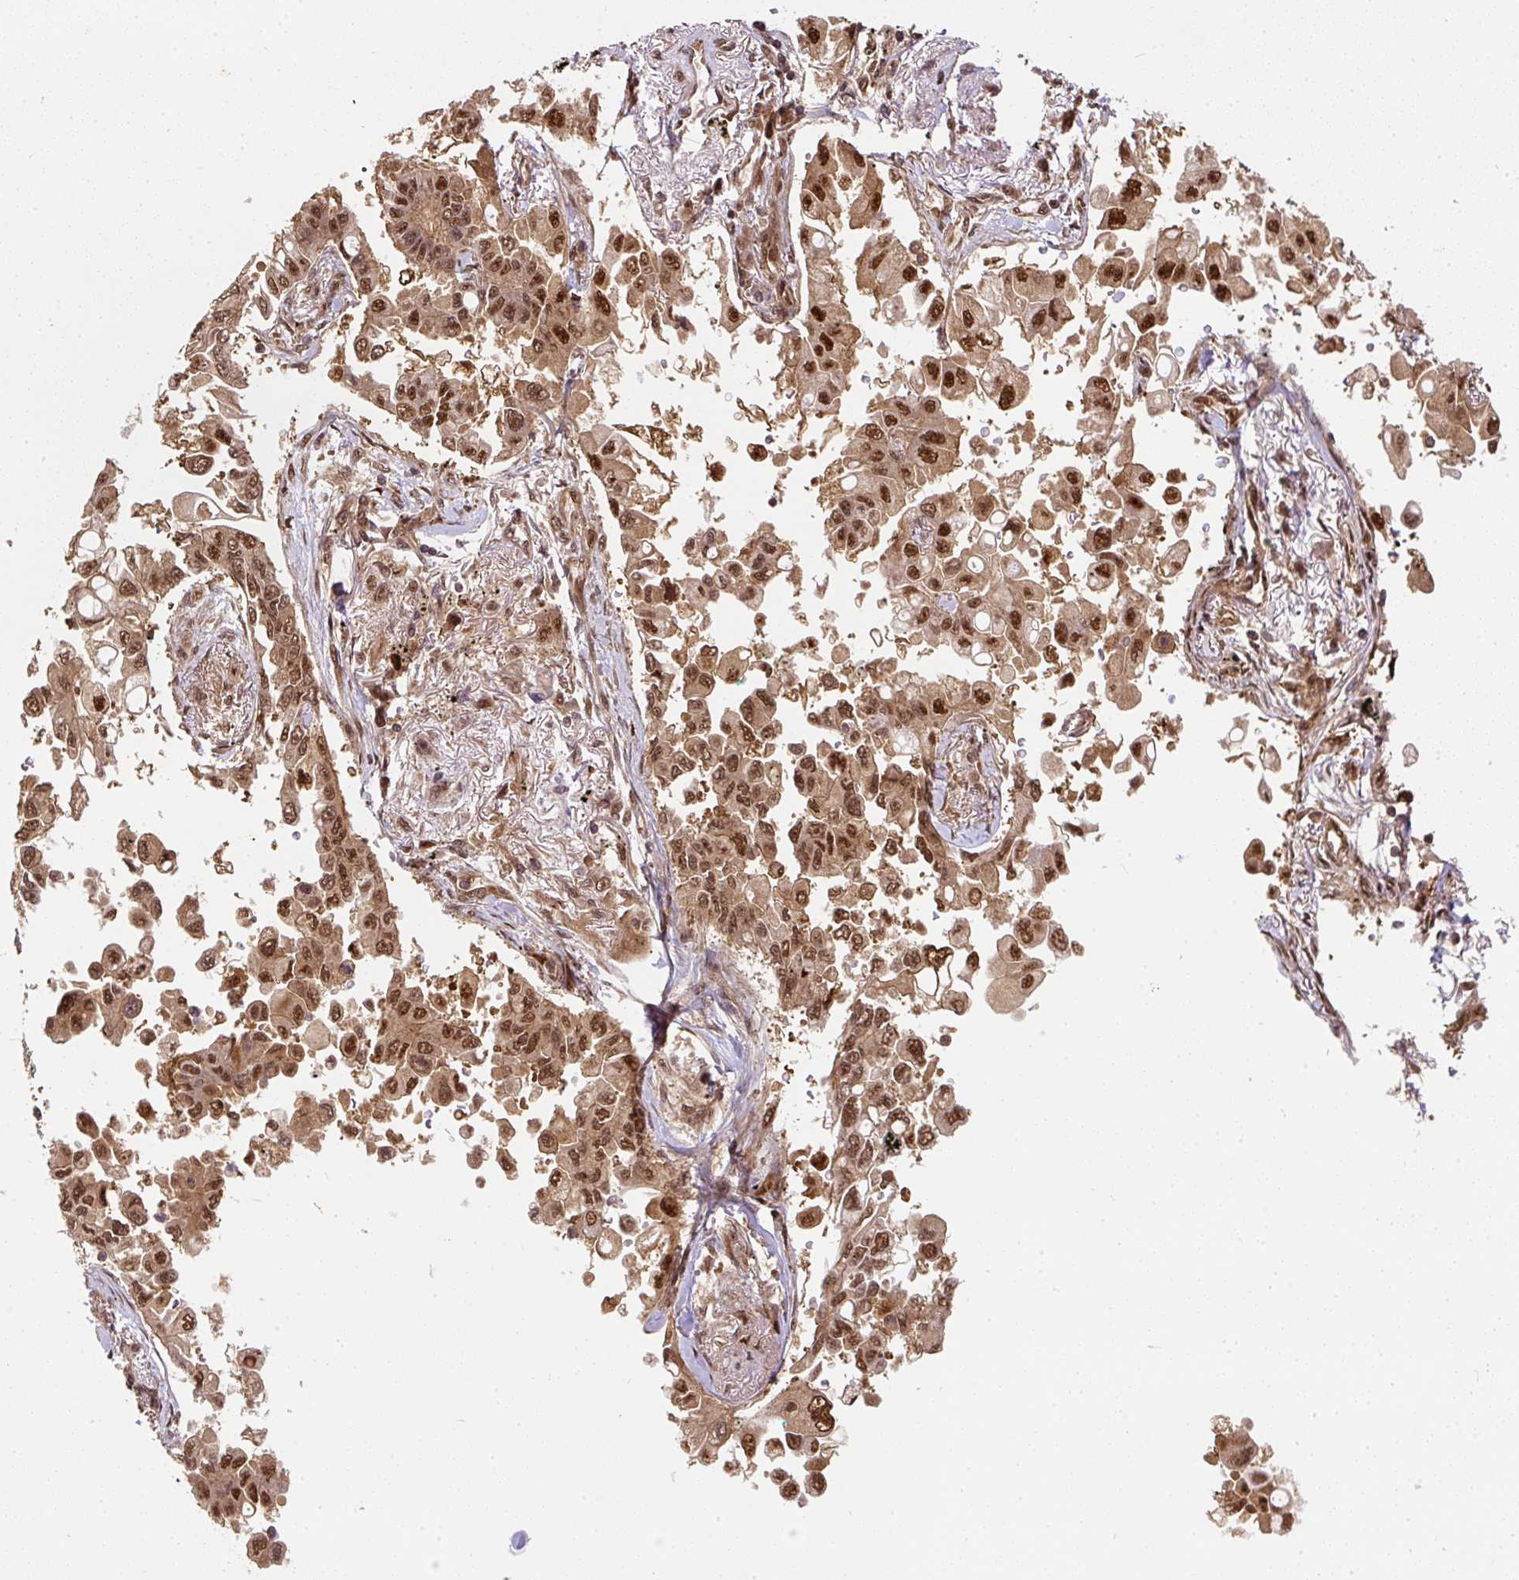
{"staining": {"intensity": "moderate", "quantity": ">75%", "location": "cytoplasmic/membranous,nuclear"}, "tissue": "lung cancer", "cell_type": "Tumor cells", "image_type": "cancer", "snomed": [{"axis": "morphology", "description": "Adenocarcinoma, NOS"}, {"axis": "topography", "description": "Lung"}], "caption": "DAB (3,3'-diaminobenzidine) immunohistochemical staining of lung cancer (adenocarcinoma) shows moderate cytoplasmic/membranous and nuclear protein expression in about >75% of tumor cells.", "gene": "PSMD1", "patient": {"sex": "female", "age": 67}}